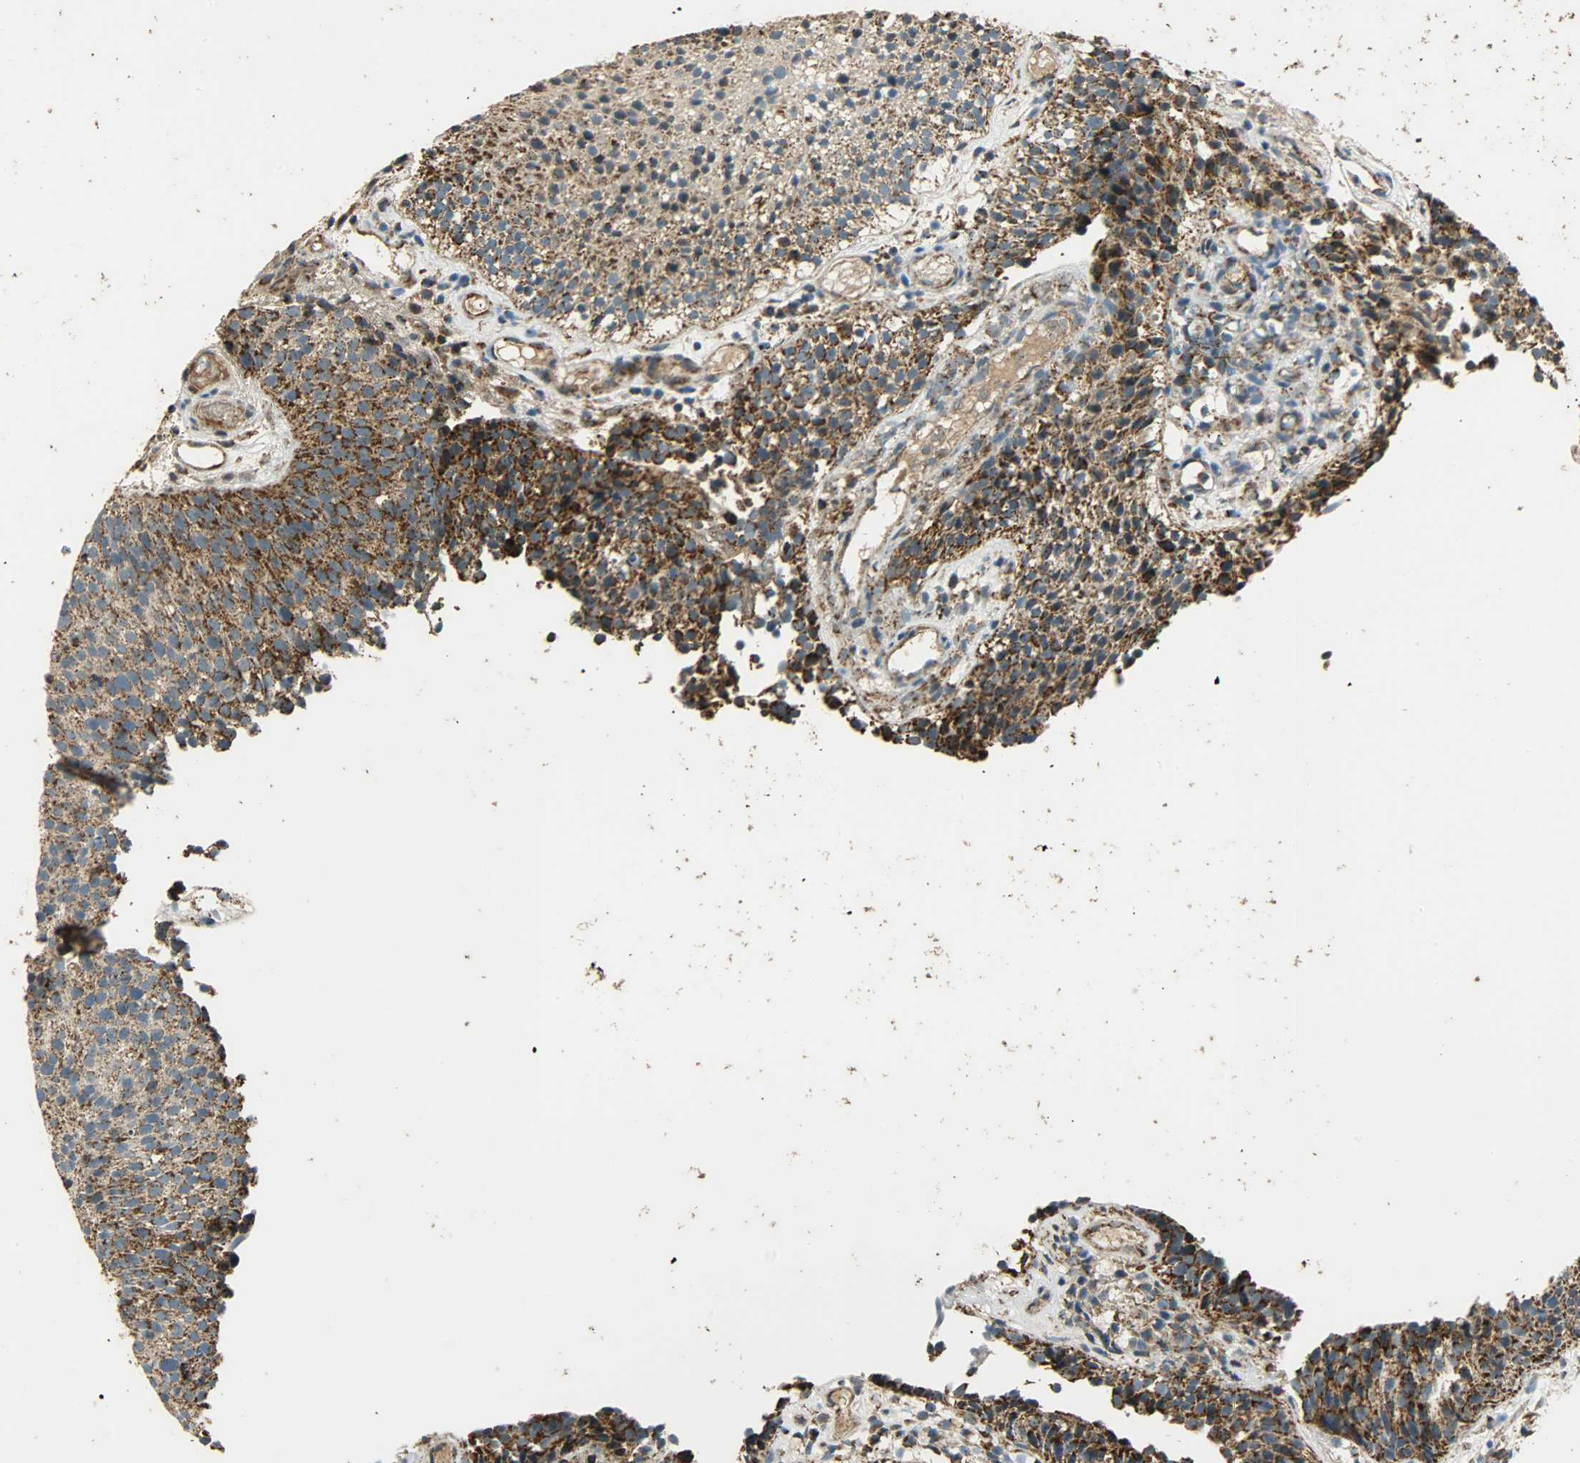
{"staining": {"intensity": "moderate", "quantity": ">75%", "location": "cytoplasmic/membranous"}, "tissue": "urothelial cancer", "cell_type": "Tumor cells", "image_type": "cancer", "snomed": [{"axis": "morphology", "description": "Urothelial carcinoma, Low grade"}, {"axis": "topography", "description": "Urinary bladder"}], "caption": "Human urothelial cancer stained for a protein (brown) shows moderate cytoplasmic/membranous positive staining in about >75% of tumor cells.", "gene": "HDHD5", "patient": {"sex": "male", "age": 85}}